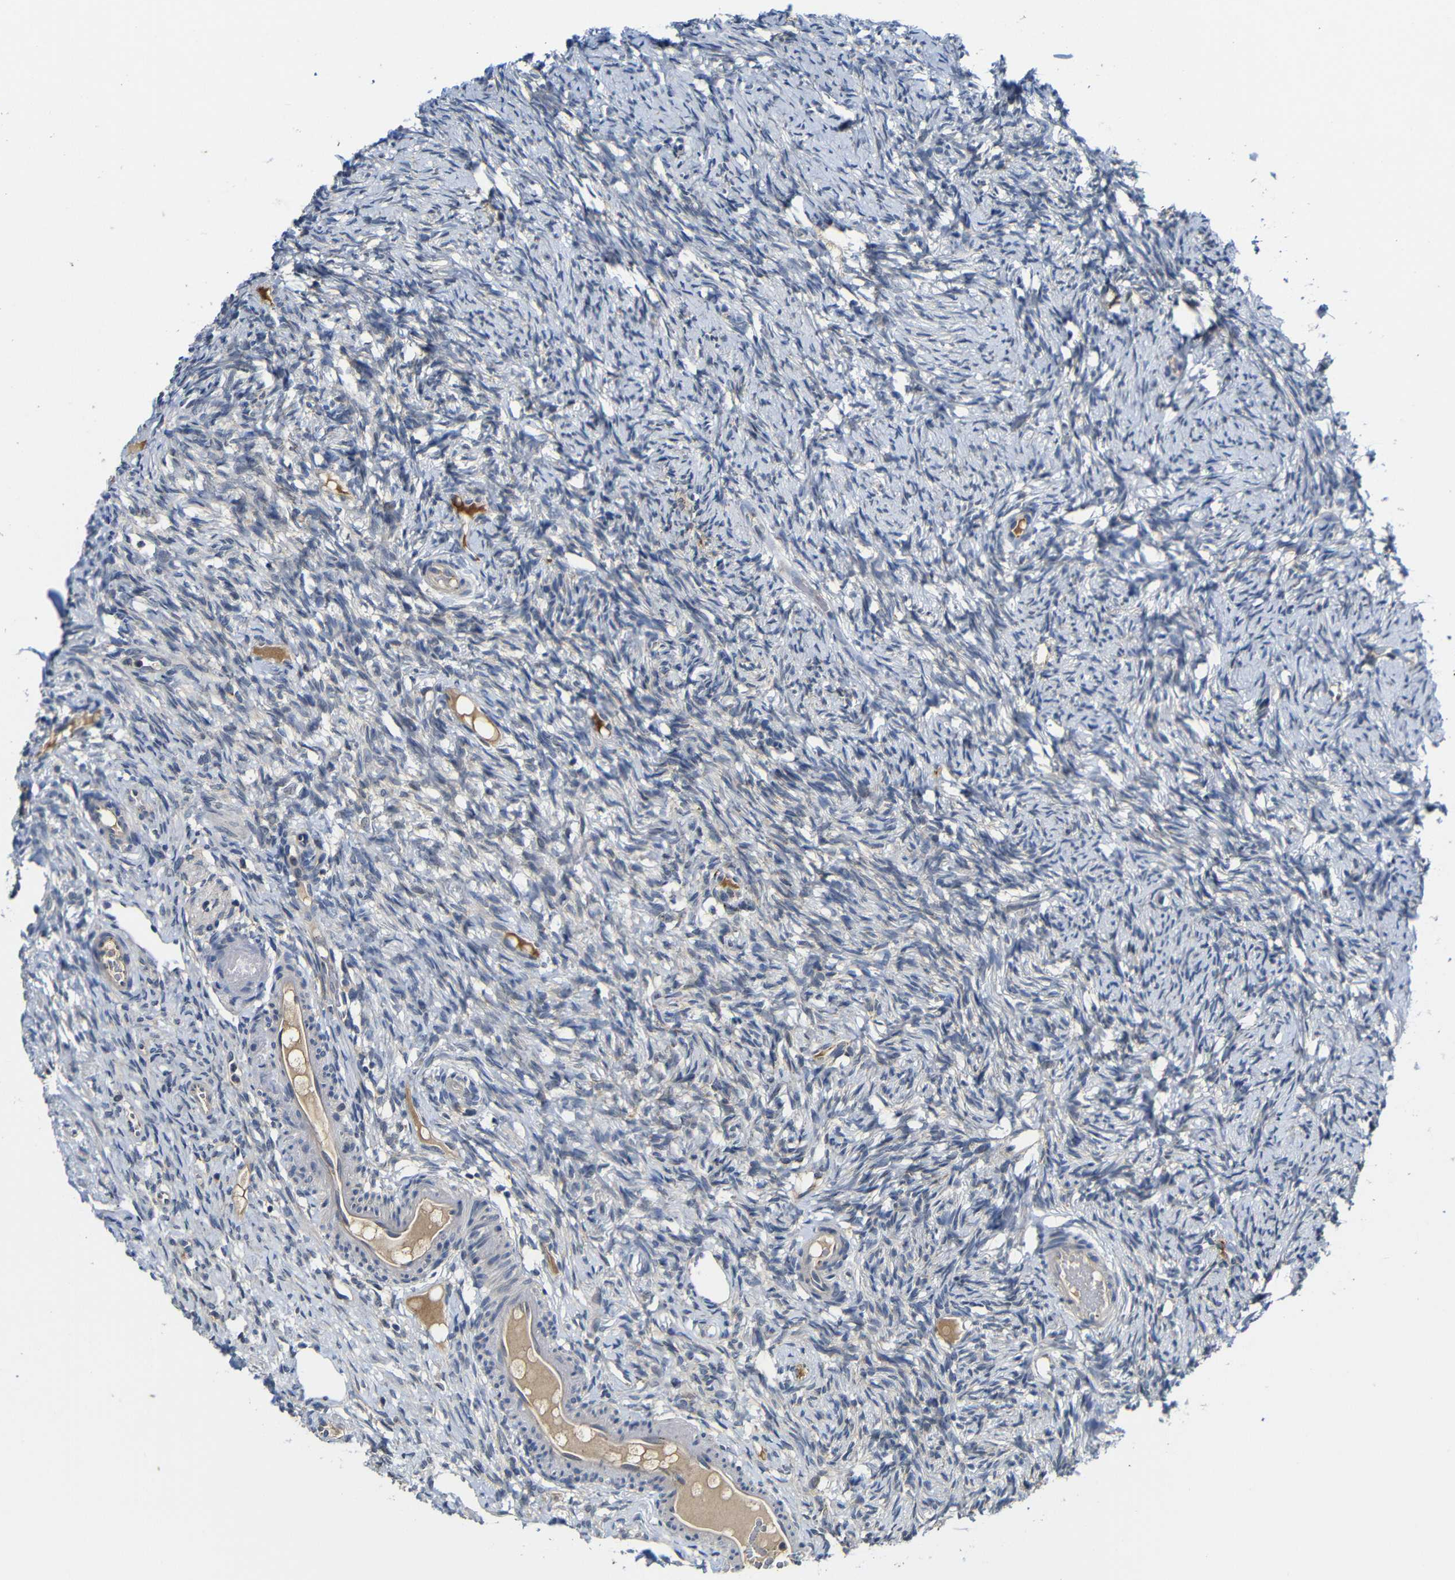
{"staining": {"intensity": "moderate", "quantity": ">75%", "location": "cytoplasmic/membranous"}, "tissue": "ovary", "cell_type": "Follicle cells", "image_type": "normal", "snomed": [{"axis": "morphology", "description": "Normal tissue, NOS"}, {"axis": "topography", "description": "Ovary"}], "caption": "IHC micrograph of benign ovary stained for a protein (brown), which shows medium levels of moderate cytoplasmic/membranous staining in about >75% of follicle cells.", "gene": "FURIN", "patient": {"sex": "female", "age": 33}}